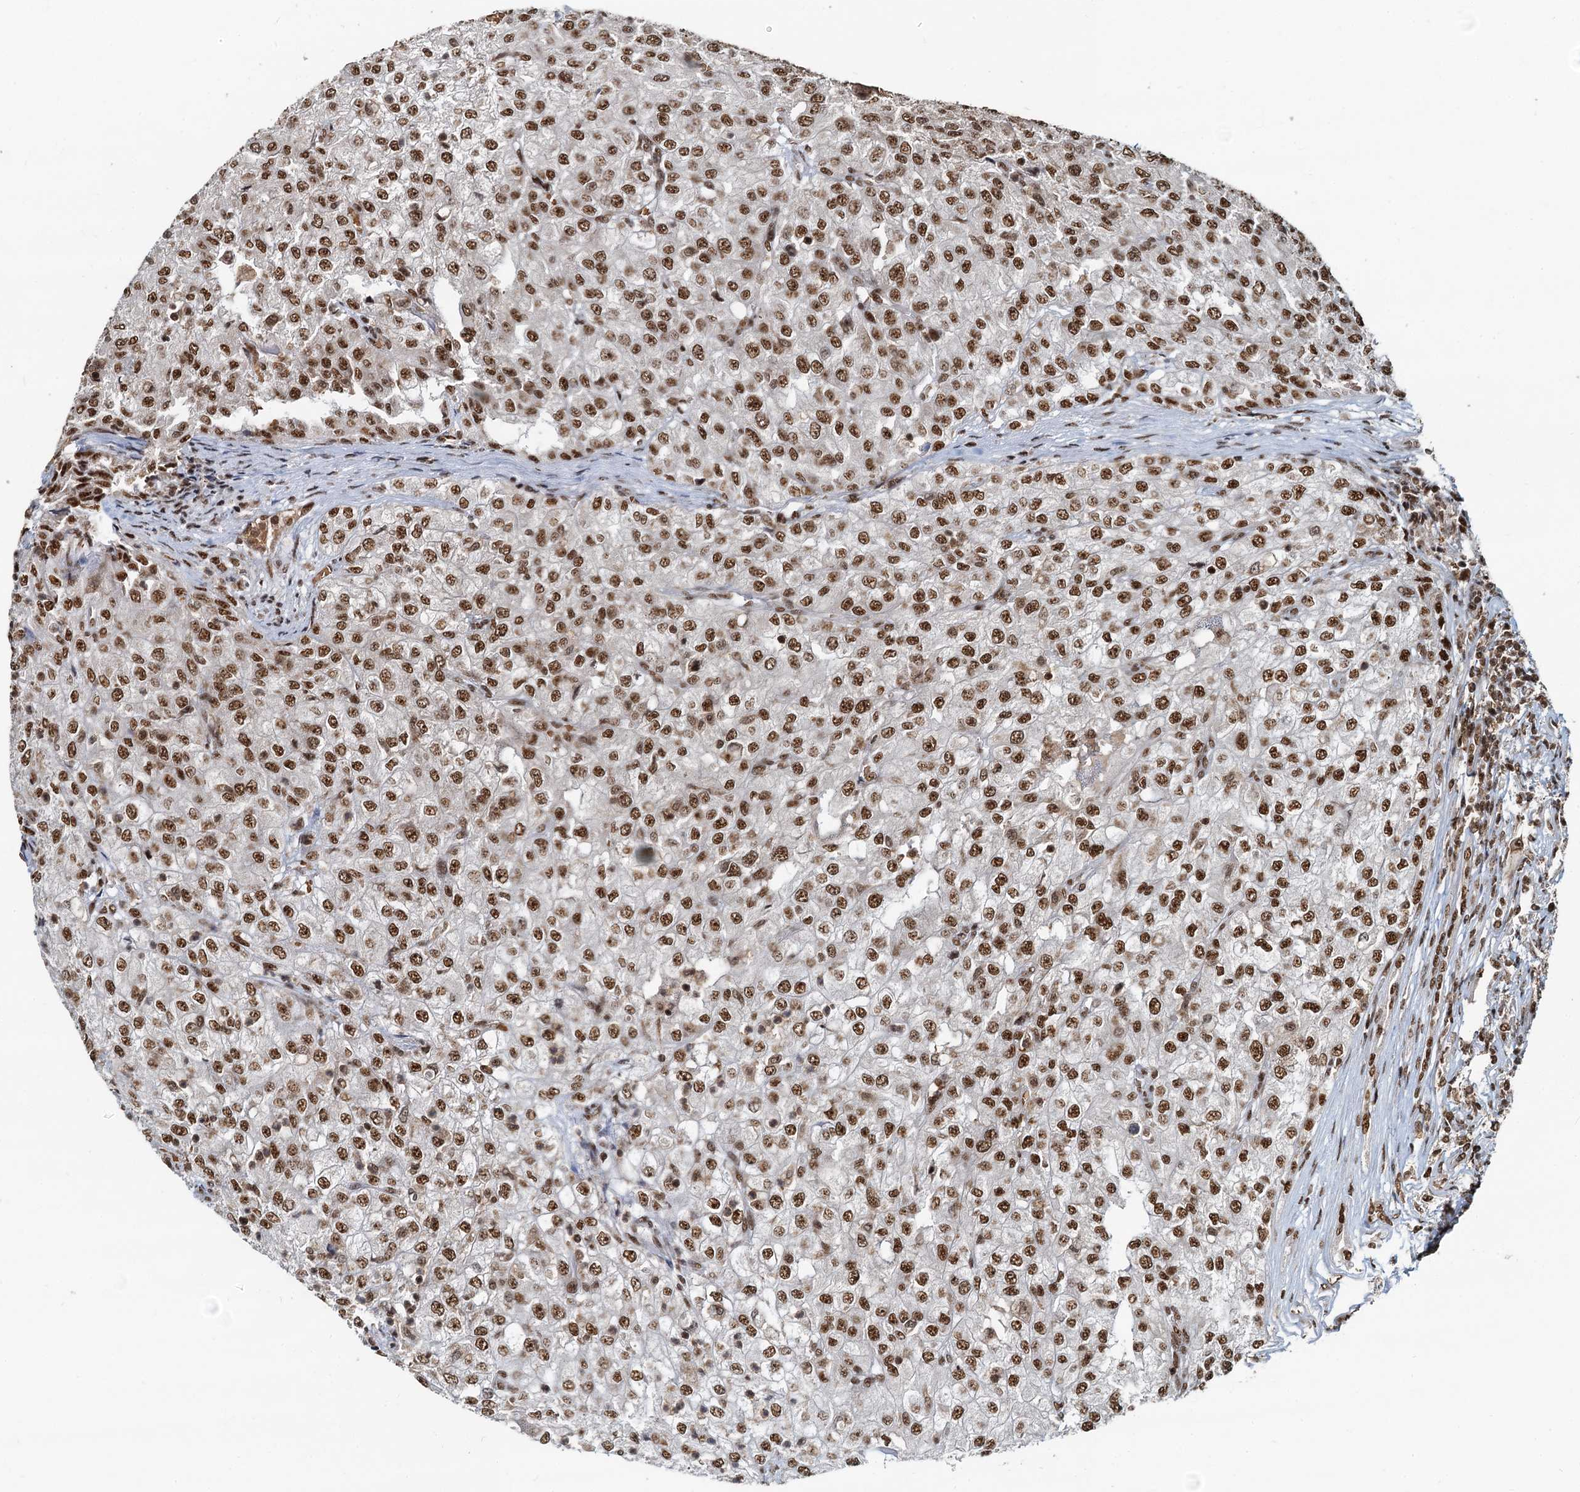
{"staining": {"intensity": "strong", "quantity": ">75%", "location": "nuclear"}, "tissue": "renal cancer", "cell_type": "Tumor cells", "image_type": "cancer", "snomed": [{"axis": "morphology", "description": "Adenocarcinoma, NOS"}, {"axis": "topography", "description": "Kidney"}], "caption": "Immunohistochemical staining of human renal adenocarcinoma shows high levels of strong nuclear positivity in about >75% of tumor cells.", "gene": "RSRC2", "patient": {"sex": "female", "age": 54}}